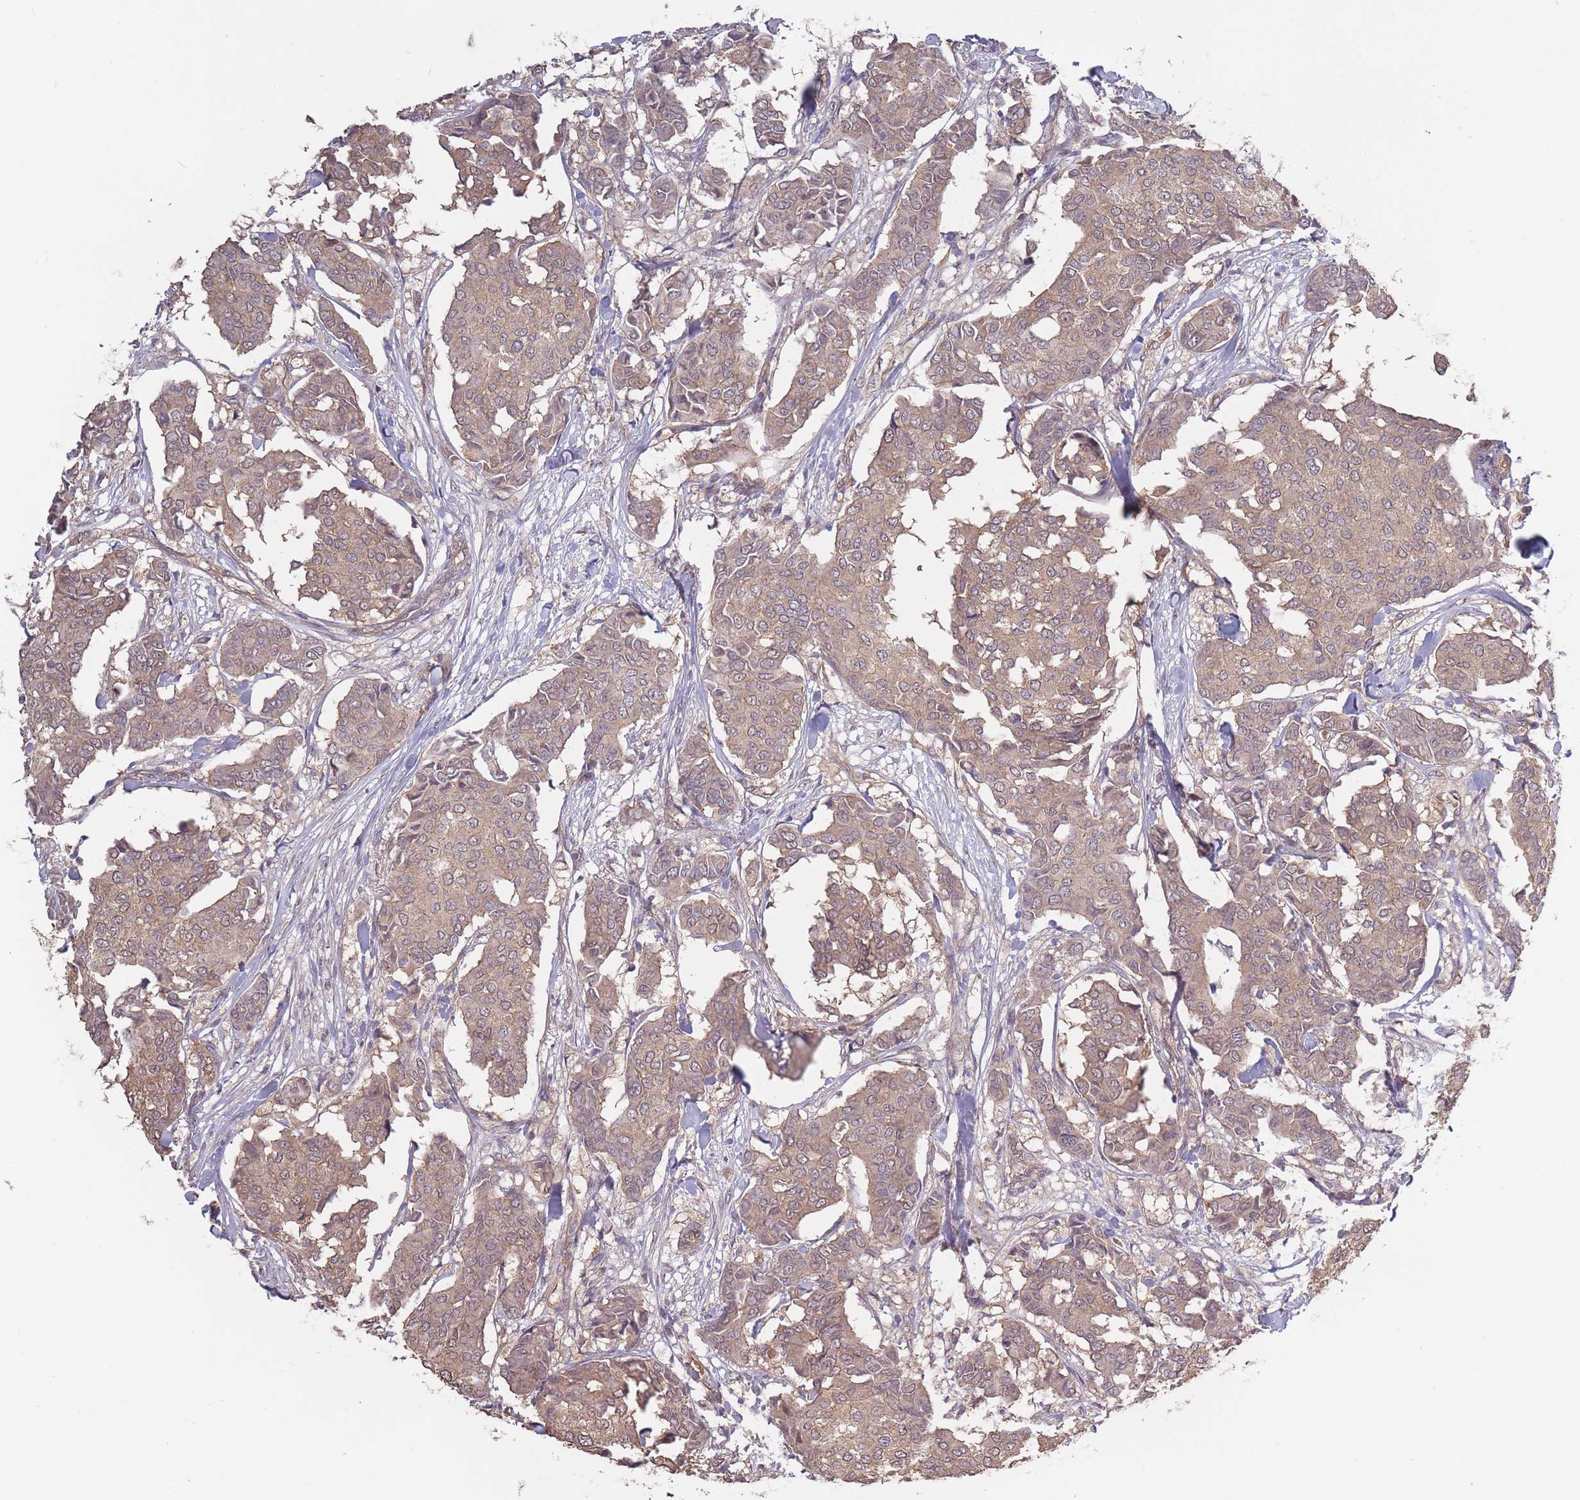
{"staining": {"intensity": "weak", "quantity": ">75%", "location": "cytoplasmic/membranous"}, "tissue": "breast cancer", "cell_type": "Tumor cells", "image_type": "cancer", "snomed": [{"axis": "morphology", "description": "Duct carcinoma"}, {"axis": "topography", "description": "Breast"}], "caption": "Immunohistochemistry of human breast cancer demonstrates low levels of weak cytoplasmic/membranous expression in about >75% of tumor cells.", "gene": "KIAA1755", "patient": {"sex": "female", "age": 75}}